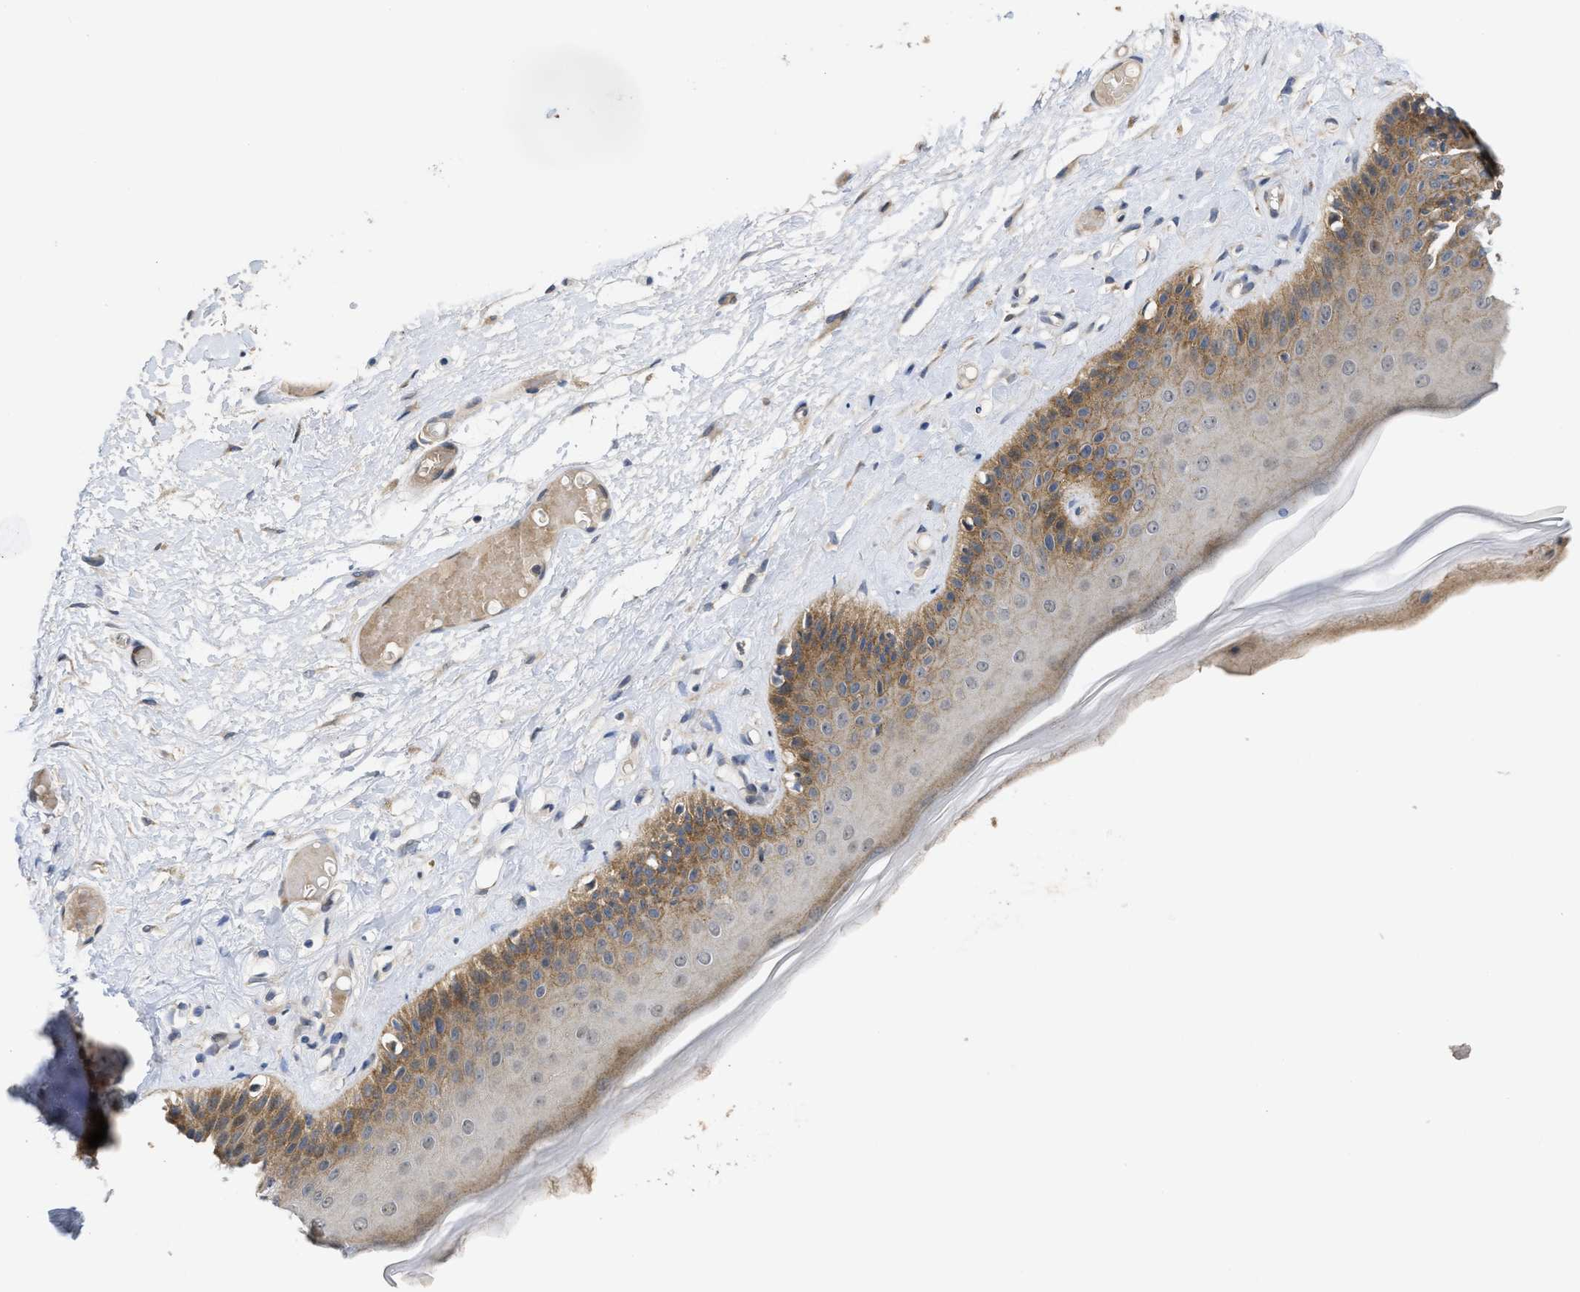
{"staining": {"intensity": "moderate", "quantity": ">75%", "location": "cytoplasmic/membranous"}, "tissue": "skin", "cell_type": "Epidermal cells", "image_type": "normal", "snomed": [{"axis": "morphology", "description": "Normal tissue, NOS"}, {"axis": "topography", "description": "Vulva"}], "caption": "The photomicrograph reveals staining of benign skin, revealing moderate cytoplasmic/membranous protein expression (brown color) within epidermal cells. (DAB = brown stain, brightfield microscopy at high magnification).", "gene": "CDPF1", "patient": {"sex": "female", "age": 73}}